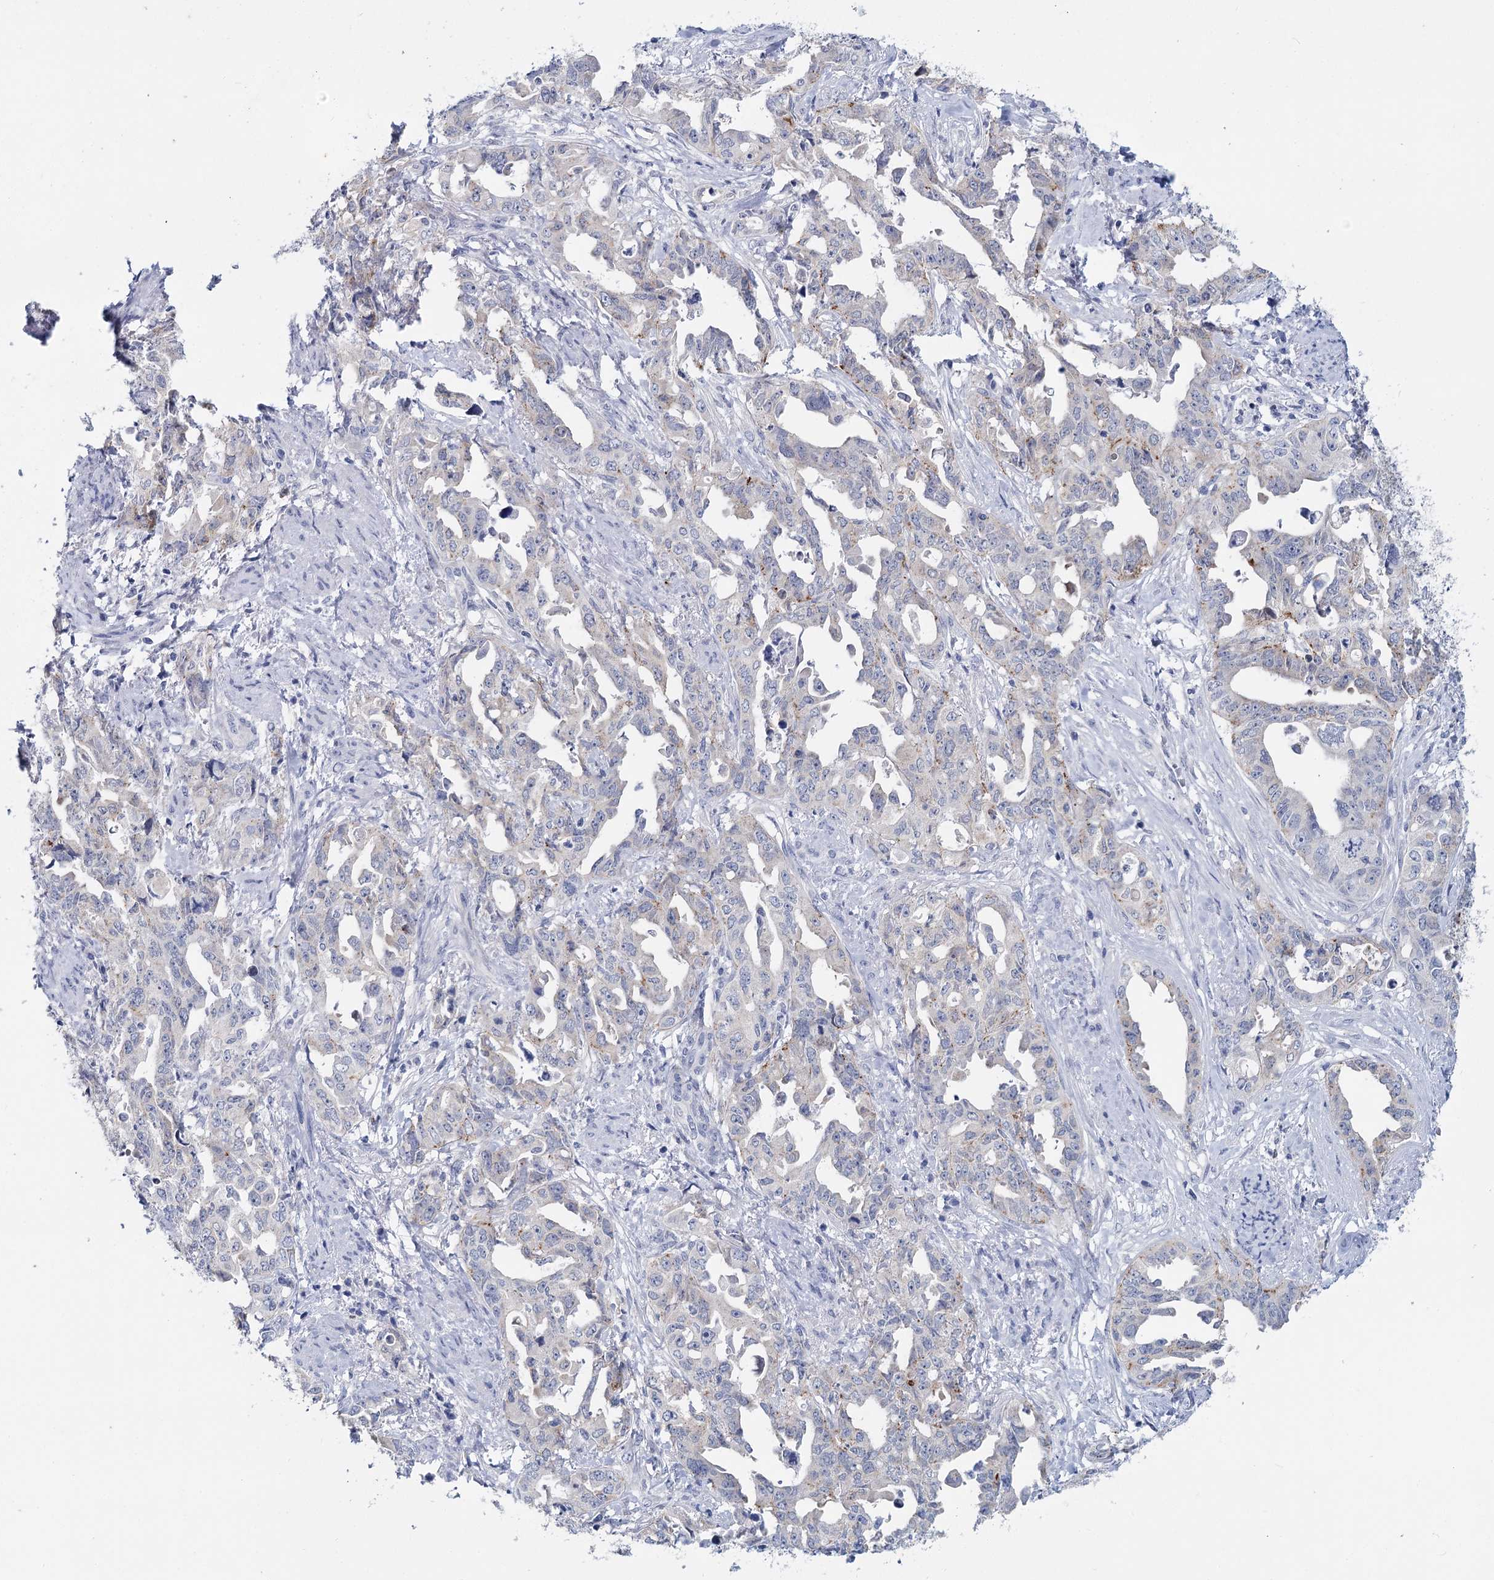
{"staining": {"intensity": "negative", "quantity": "none", "location": "none"}, "tissue": "endometrial cancer", "cell_type": "Tumor cells", "image_type": "cancer", "snomed": [{"axis": "morphology", "description": "Adenocarcinoma, NOS"}, {"axis": "topography", "description": "Endometrium"}], "caption": "Tumor cells are negative for brown protein staining in endometrial cancer (adenocarcinoma). Brightfield microscopy of IHC stained with DAB (brown) and hematoxylin (blue), captured at high magnification.", "gene": "METTL7B", "patient": {"sex": "female", "age": 65}}